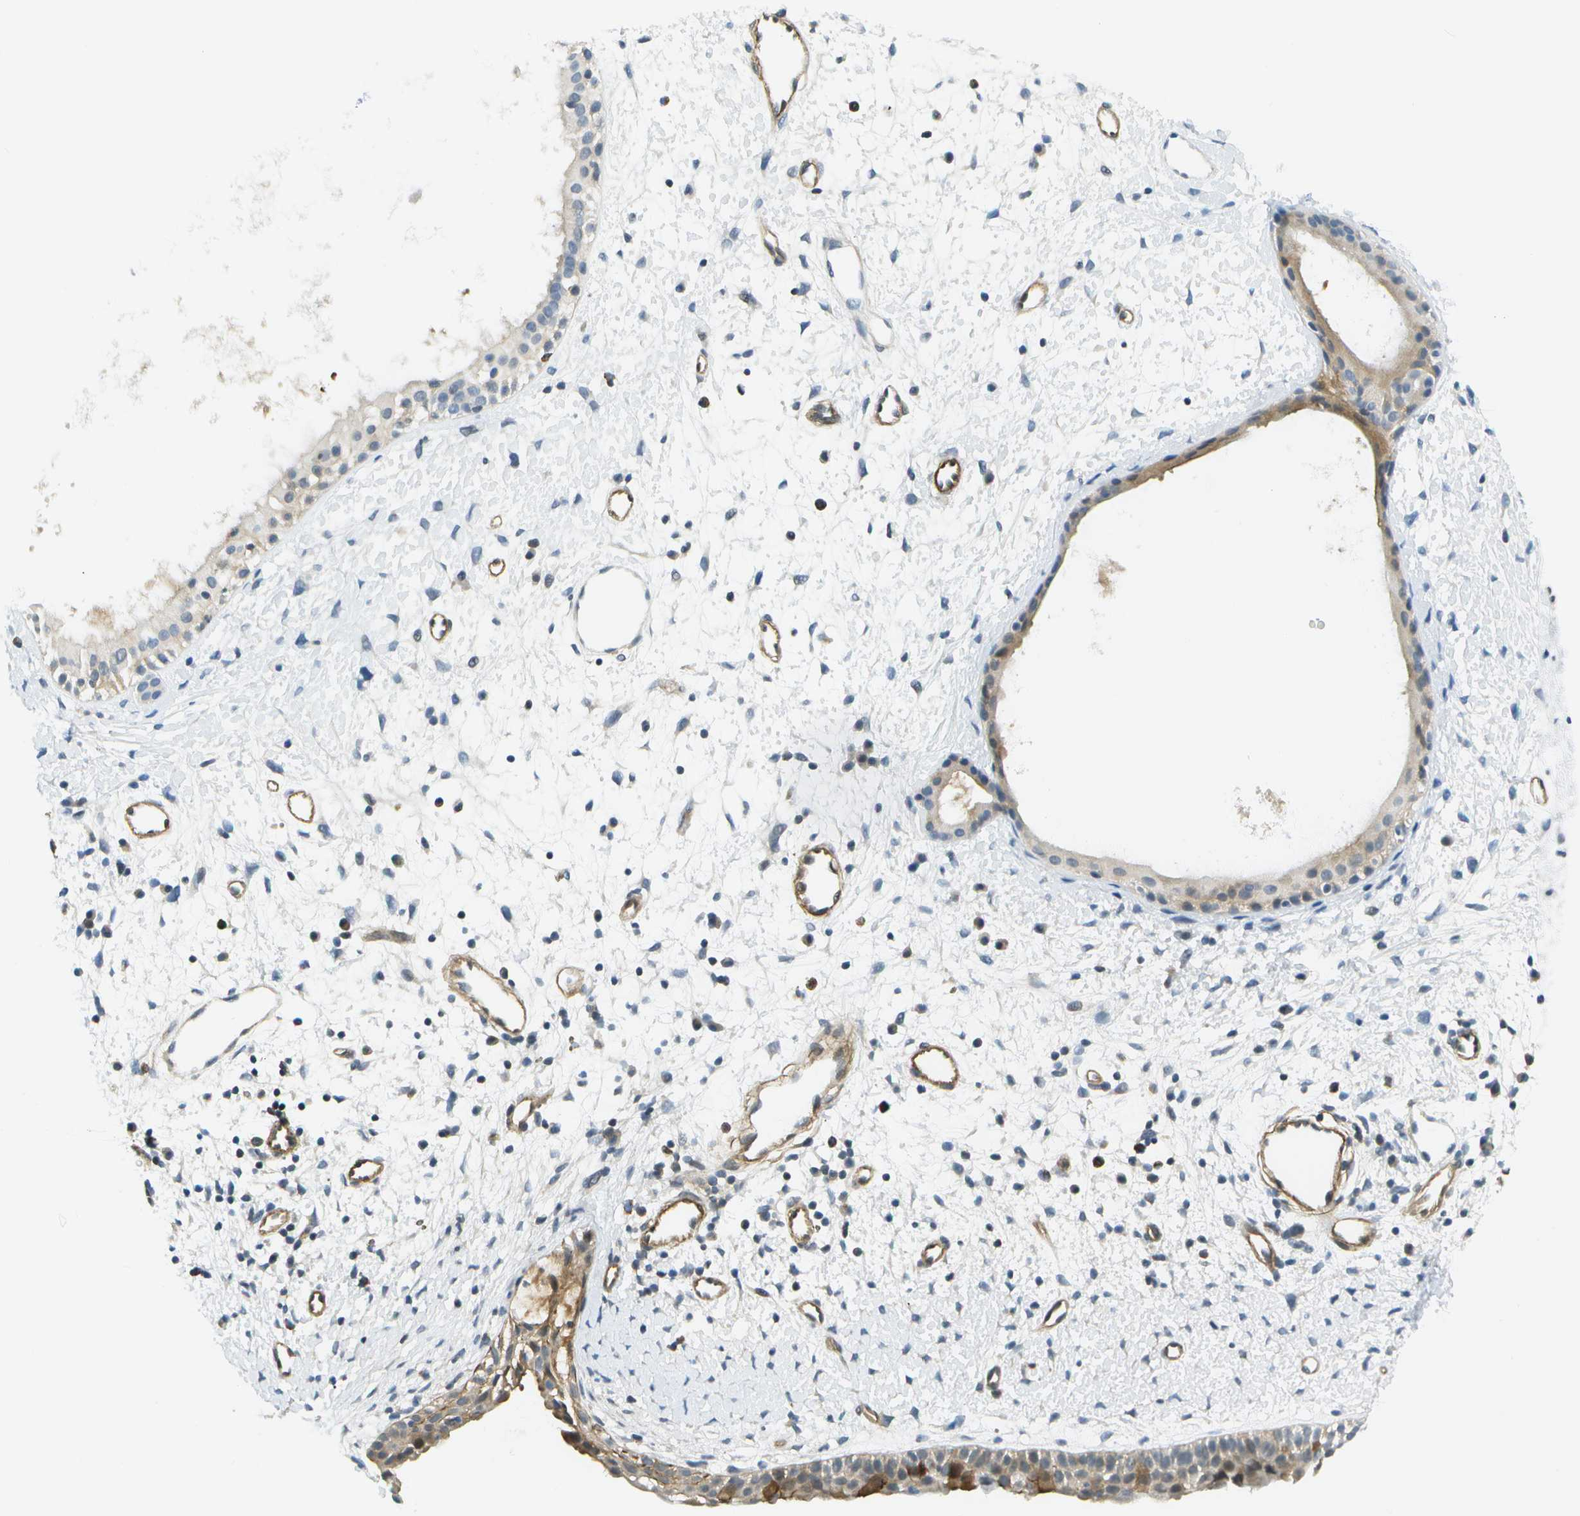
{"staining": {"intensity": "moderate", "quantity": "25%-75%", "location": "cytoplasmic/membranous"}, "tissue": "nasopharynx", "cell_type": "Respiratory epithelial cells", "image_type": "normal", "snomed": [{"axis": "morphology", "description": "Normal tissue, NOS"}, {"axis": "topography", "description": "Nasopharynx"}], "caption": "This photomicrograph shows benign nasopharynx stained with immunohistochemistry to label a protein in brown. The cytoplasmic/membranous of respiratory epithelial cells show moderate positivity for the protein. Nuclei are counter-stained blue.", "gene": "KIAA0040", "patient": {"sex": "male", "age": 22}}